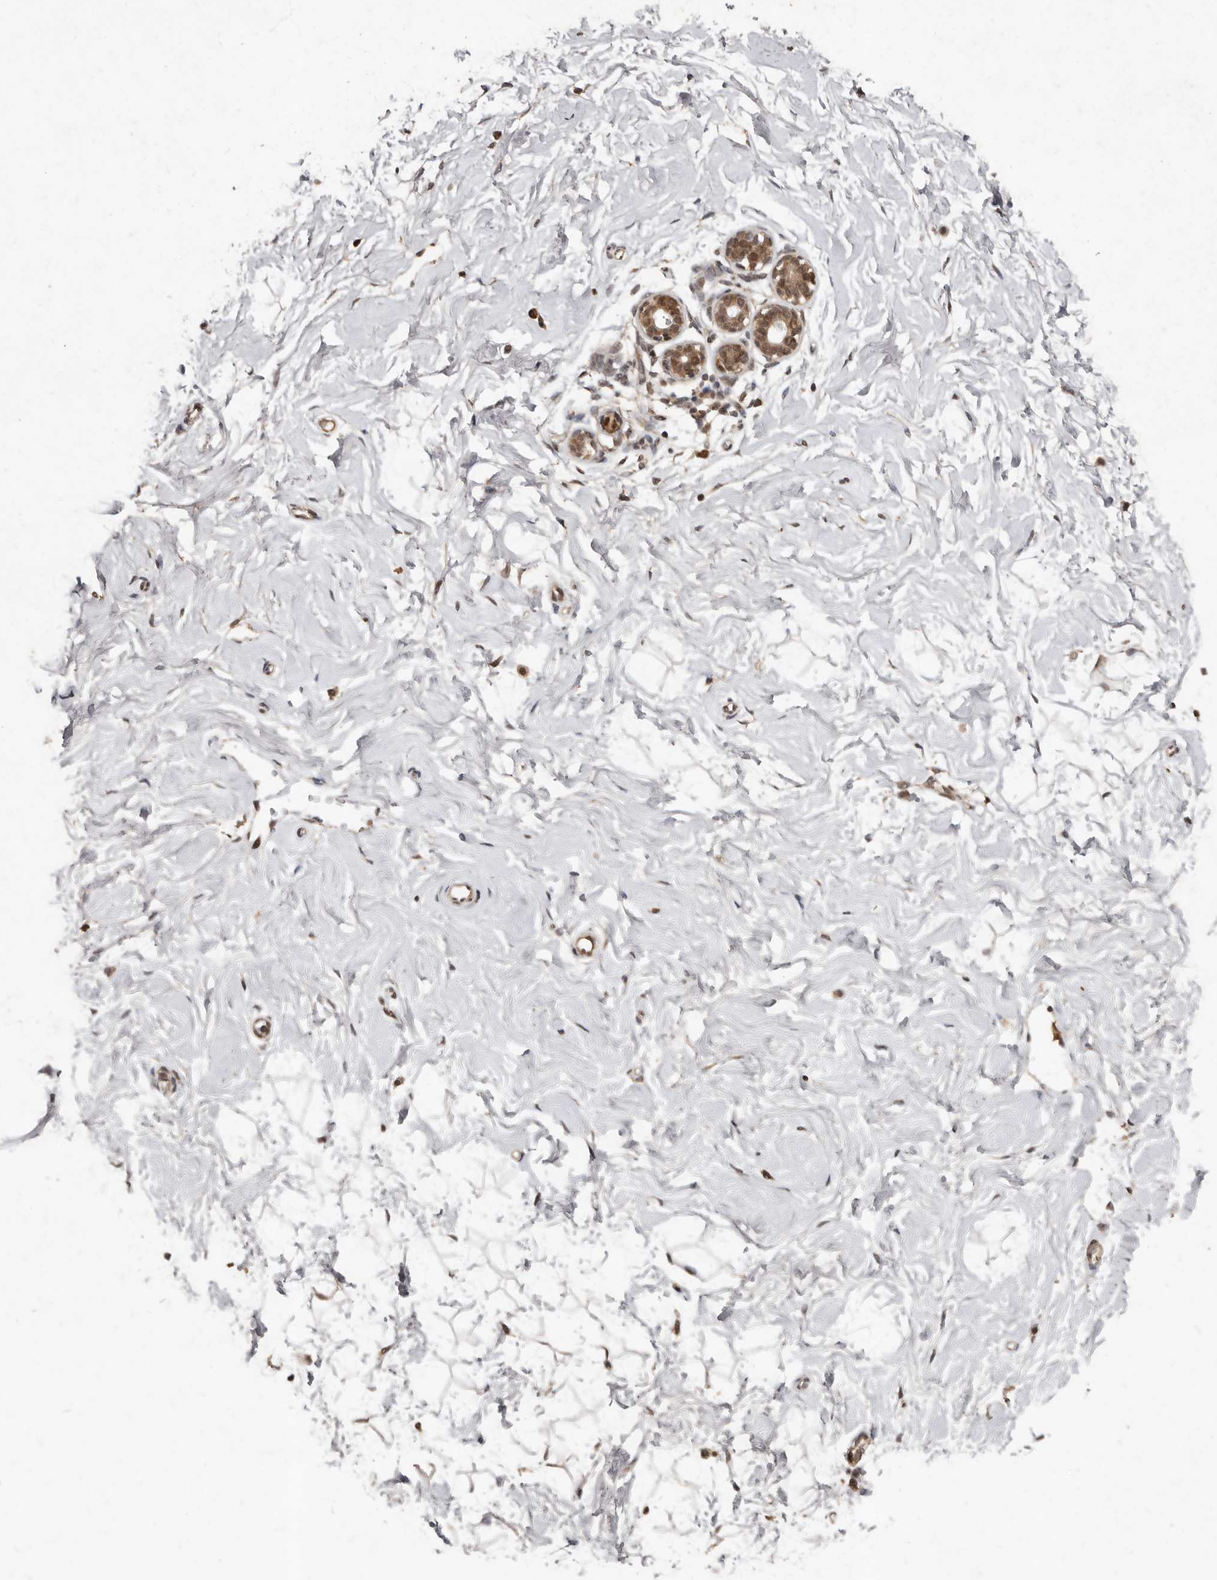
{"staining": {"intensity": "negative", "quantity": "none", "location": "none"}, "tissue": "breast", "cell_type": "Adipocytes", "image_type": "normal", "snomed": [{"axis": "morphology", "description": "Normal tissue, NOS"}, {"axis": "morphology", "description": "Adenoma, NOS"}, {"axis": "topography", "description": "Breast"}], "caption": "High magnification brightfield microscopy of benign breast stained with DAB (3,3'-diaminobenzidine) (brown) and counterstained with hematoxylin (blue): adipocytes show no significant positivity. (DAB (3,3'-diaminobenzidine) IHC visualized using brightfield microscopy, high magnification).", "gene": "LRGUK", "patient": {"sex": "female", "age": 23}}